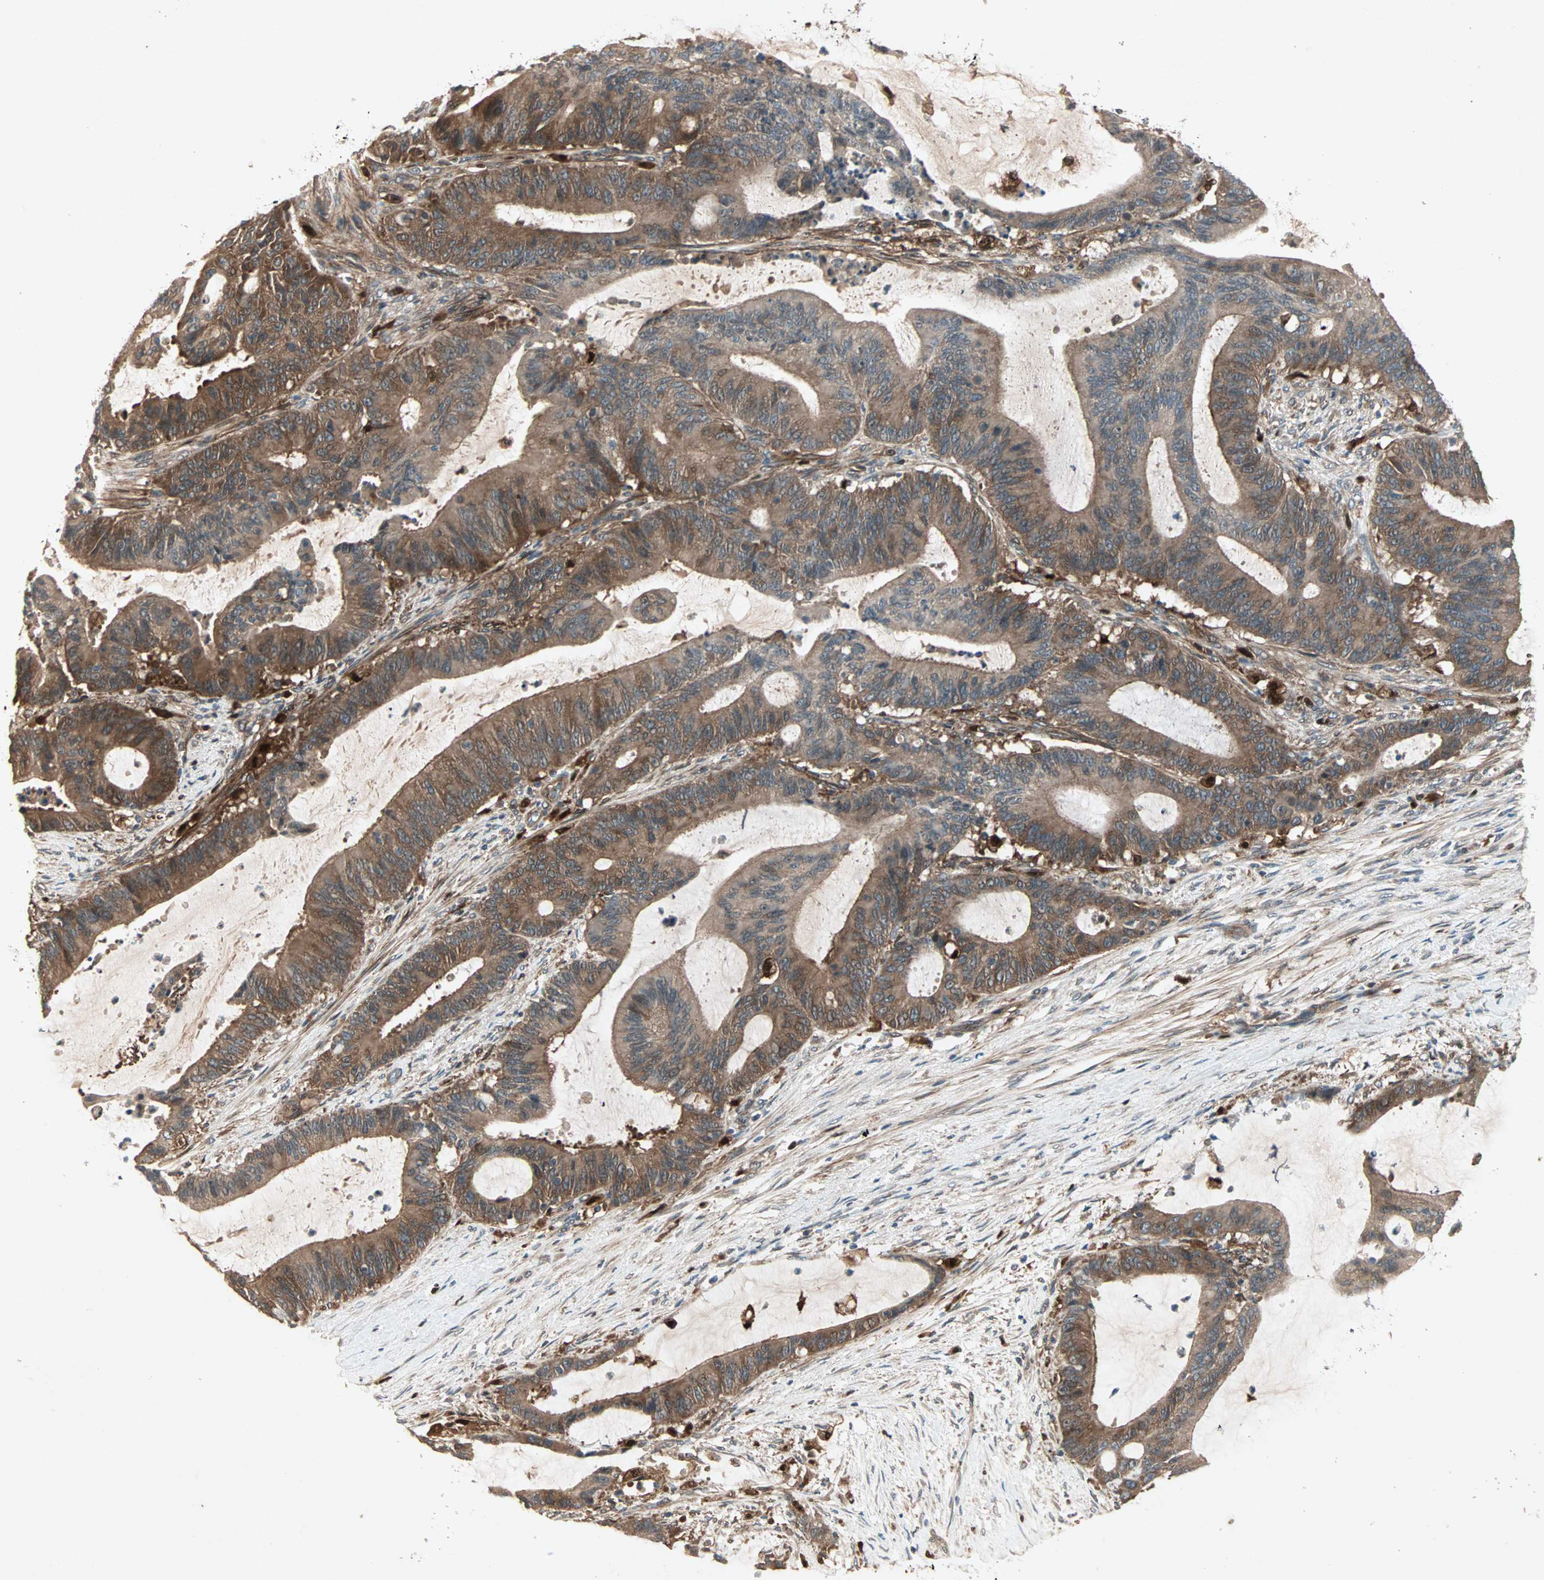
{"staining": {"intensity": "strong", "quantity": ">75%", "location": "cytoplasmic/membranous"}, "tissue": "liver cancer", "cell_type": "Tumor cells", "image_type": "cancer", "snomed": [{"axis": "morphology", "description": "Cholangiocarcinoma"}, {"axis": "topography", "description": "Liver"}], "caption": "IHC photomicrograph of liver cholangiocarcinoma stained for a protein (brown), which displays high levels of strong cytoplasmic/membranous expression in about >75% of tumor cells.", "gene": "SDSL", "patient": {"sex": "female", "age": 73}}